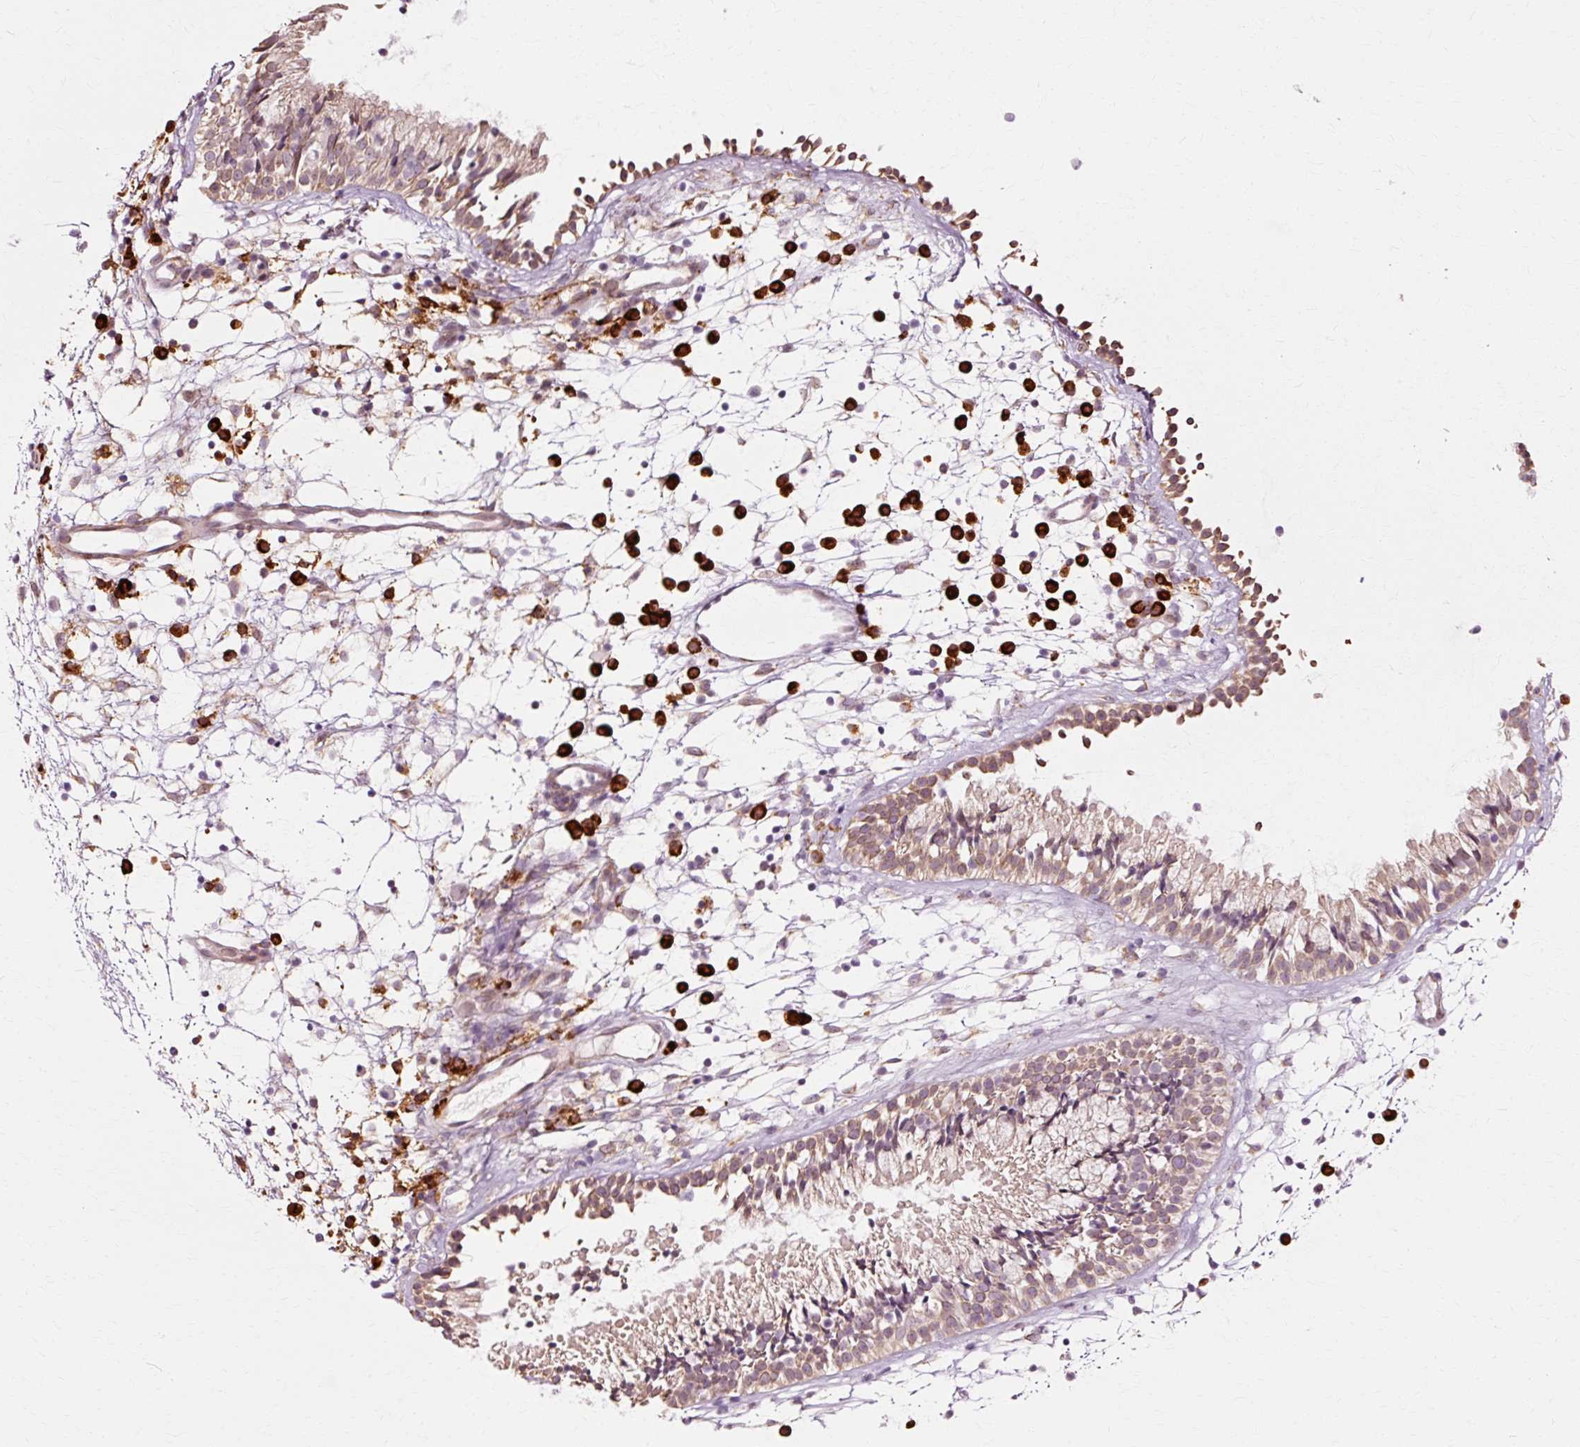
{"staining": {"intensity": "moderate", "quantity": "25%-75%", "location": "cytoplasmic/membranous"}, "tissue": "nasopharynx", "cell_type": "Respiratory epithelial cells", "image_type": "normal", "snomed": [{"axis": "morphology", "description": "Normal tissue, NOS"}, {"axis": "topography", "description": "Nasopharynx"}], "caption": "Immunohistochemistry of benign human nasopharynx reveals medium levels of moderate cytoplasmic/membranous expression in about 25%-75% of respiratory epithelial cells.", "gene": "RANBP2", "patient": {"sex": "male", "age": 21}}